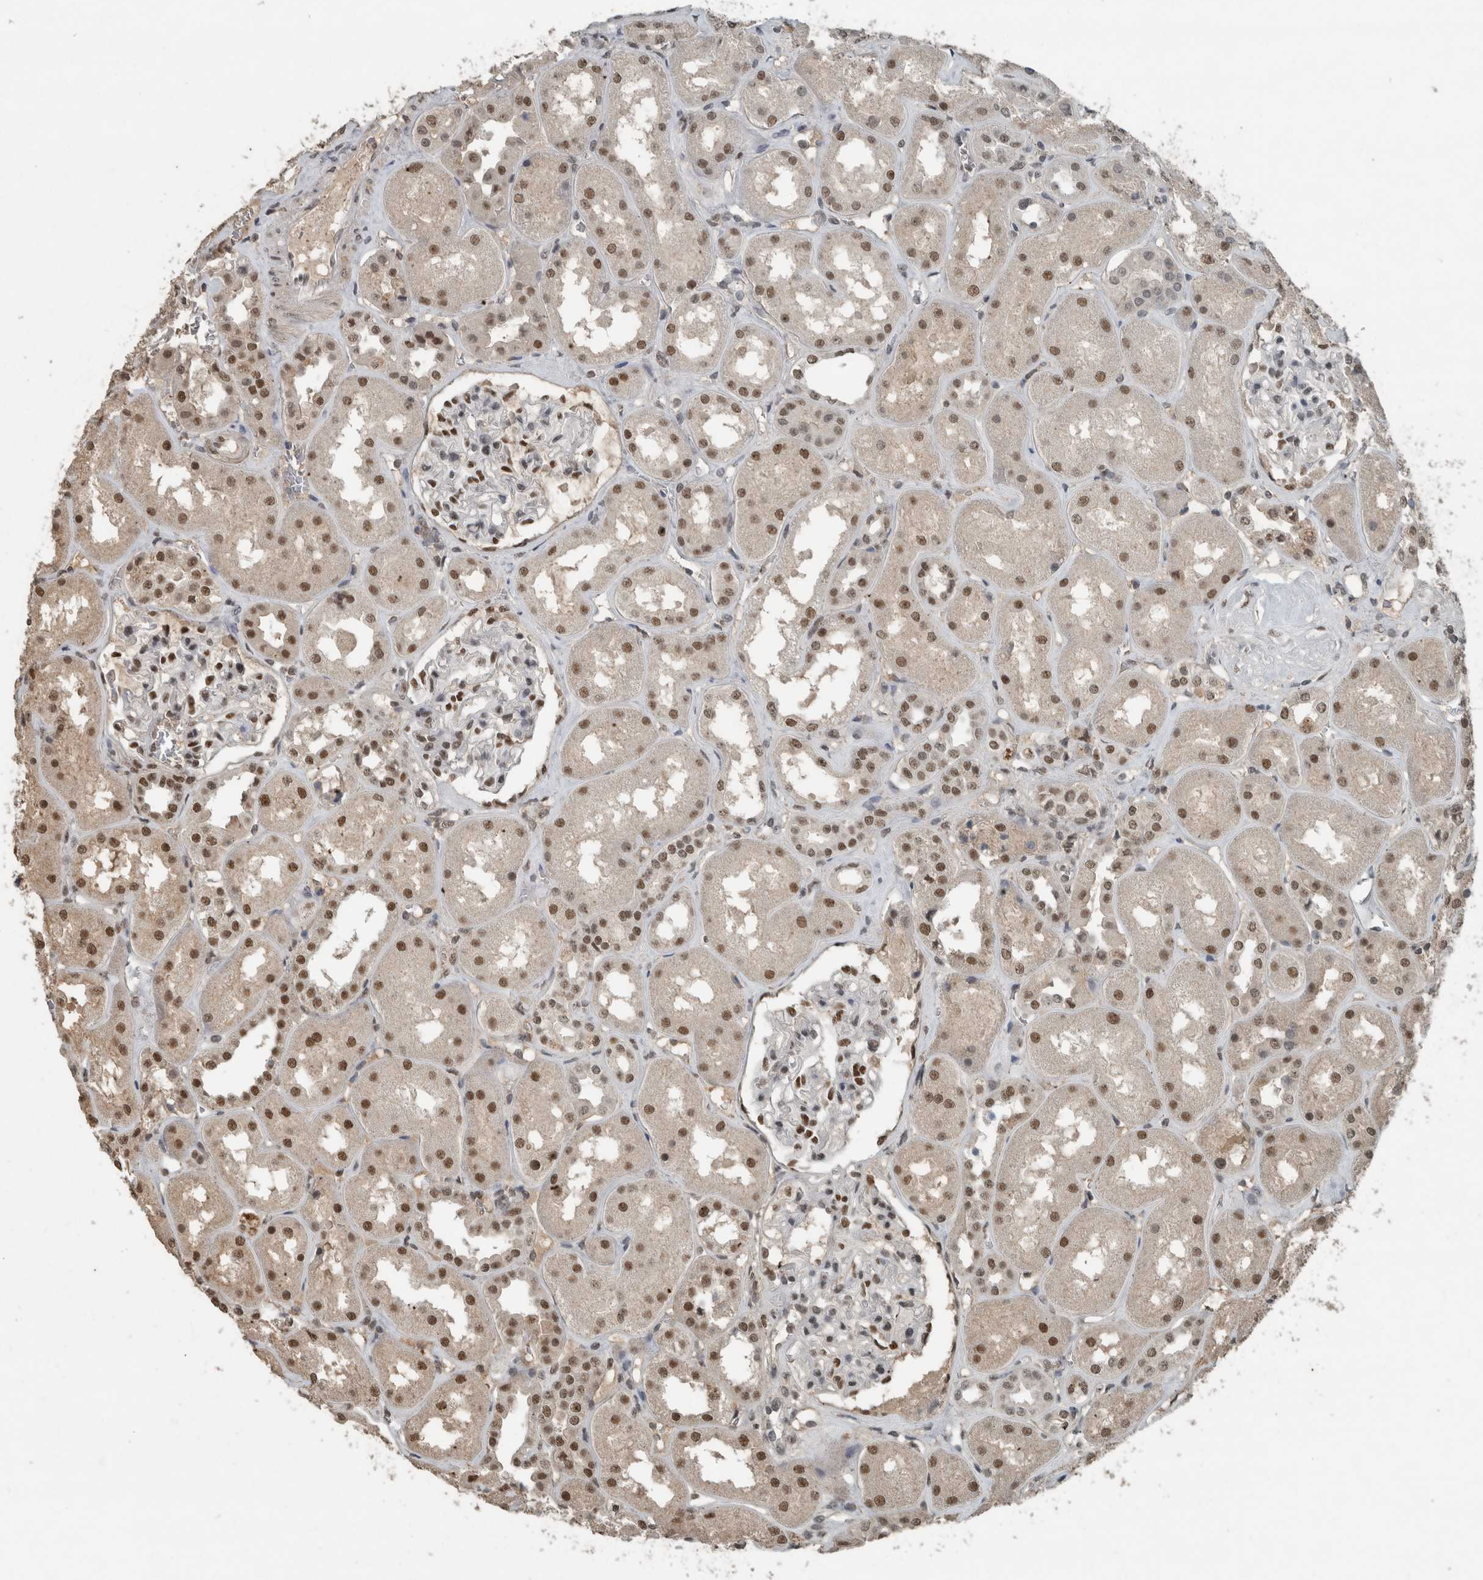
{"staining": {"intensity": "moderate", "quantity": "25%-75%", "location": "nuclear"}, "tissue": "kidney", "cell_type": "Cells in glomeruli", "image_type": "normal", "snomed": [{"axis": "morphology", "description": "Normal tissue, NOS"}, {"axis": "topography", "description": "Kidney"}], "caption": "An immunohistochemistry photomicrograph of unremarkable tissue is shown. Protein staining in brown highlights moderate nuclear positivity in kidney within cells in glomeruli. Using DAB (3,3'-diaminobenzidine) (brown) and hematoxylin (blue) stains, captured at high magnification using brightfield microscopy.", "gene": "ZNF24", "patient": {"sex": "male", "age": 70}}